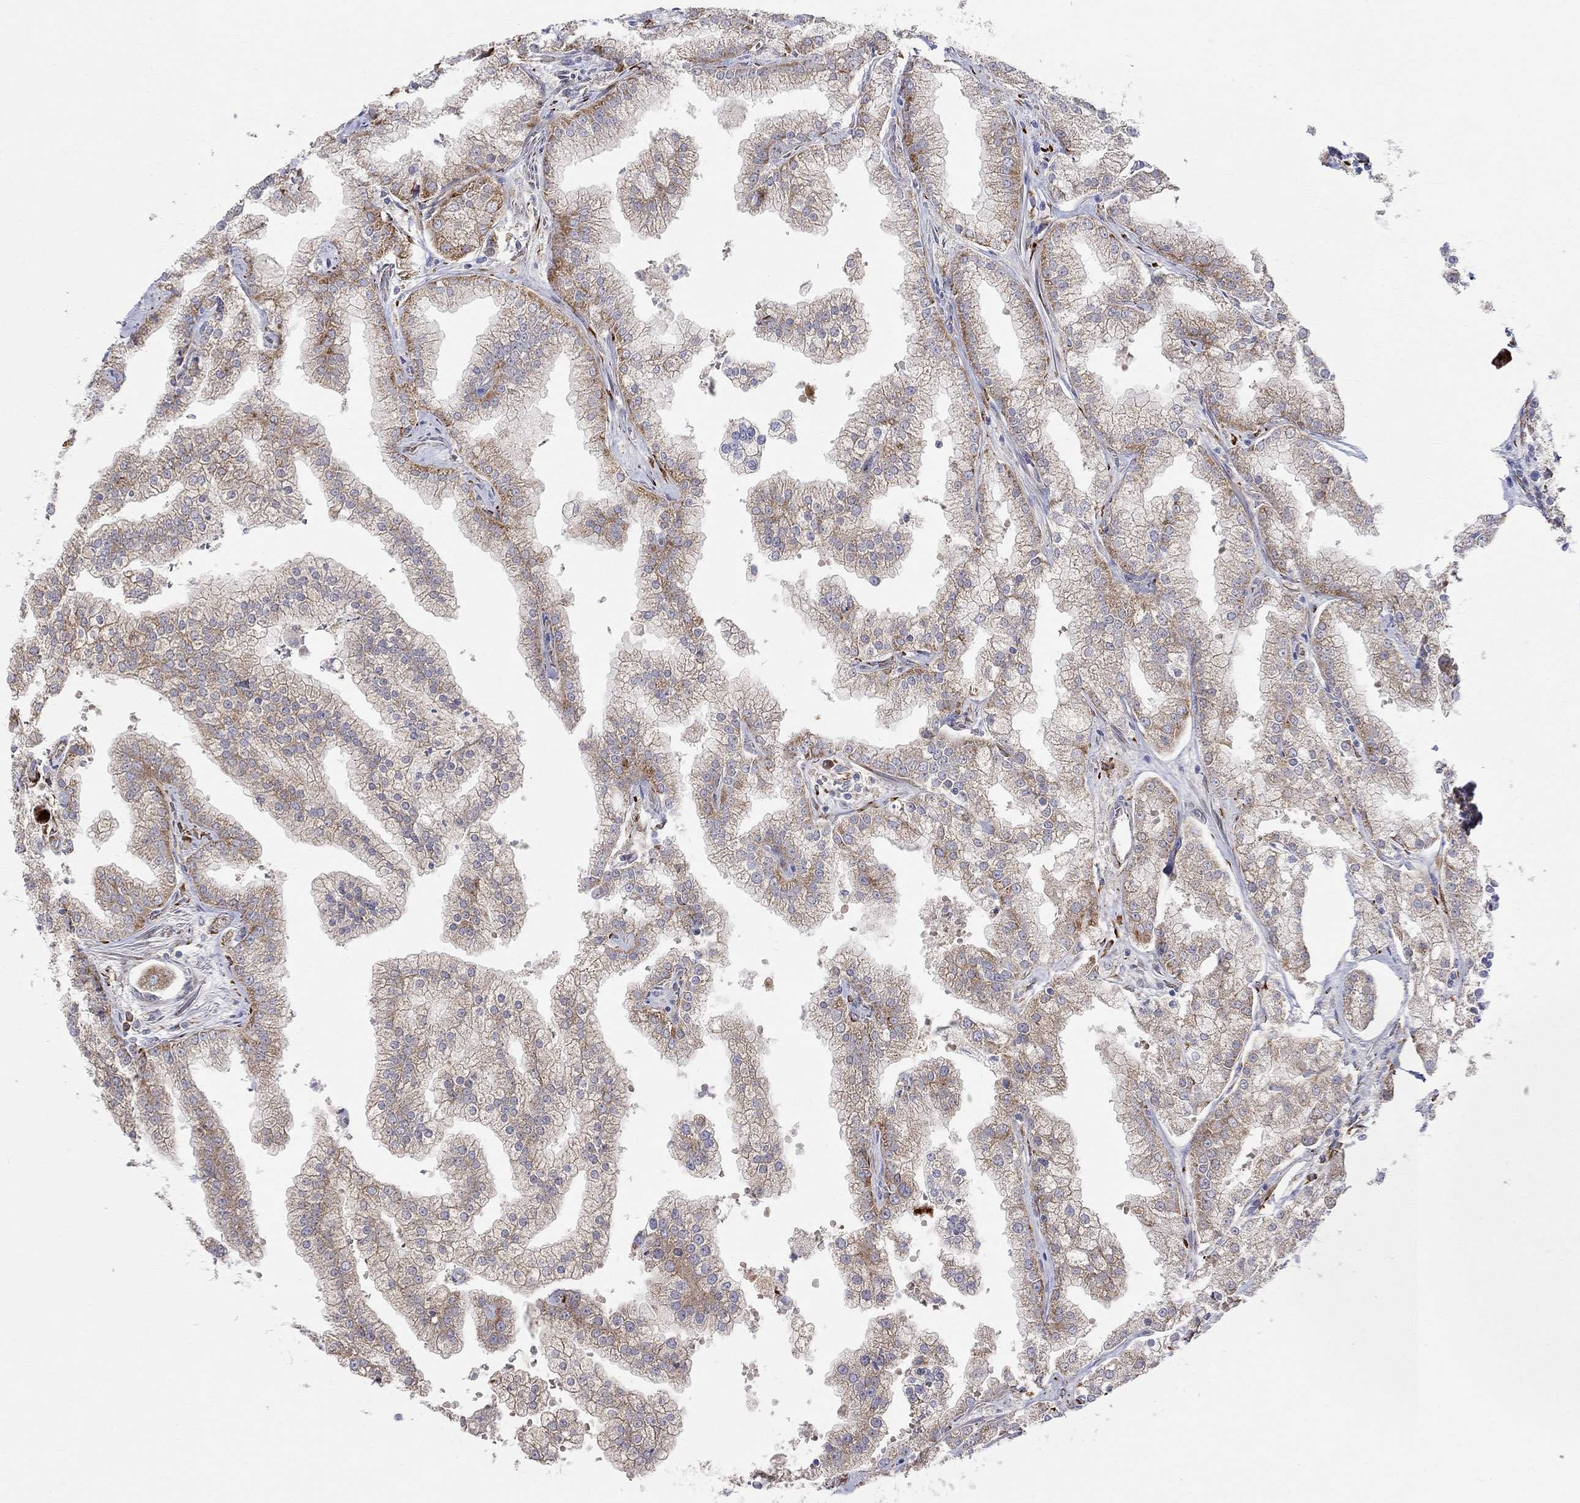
{"staining": {"intensity": "weak", "quantity": "25%-75%", "location": "cytoplasmic/membranous"}, "tissue": "prostate cancer", "cell_type": "Tumor cells", "image_type": "cancer", "snomed": [{"axis": "morphology", "description": "Adenocarcinoma, NOS"}, {"axis": "topography", "description": "Prostate"}], "caption": "Protein staining displays weak cytoplasmic/membranous expression in approximately 25%-75% of tumor cells in prostate adenocarcinoma.", "gene": "CASTOR1", "patient": {"sex": "male", "age": 70}}